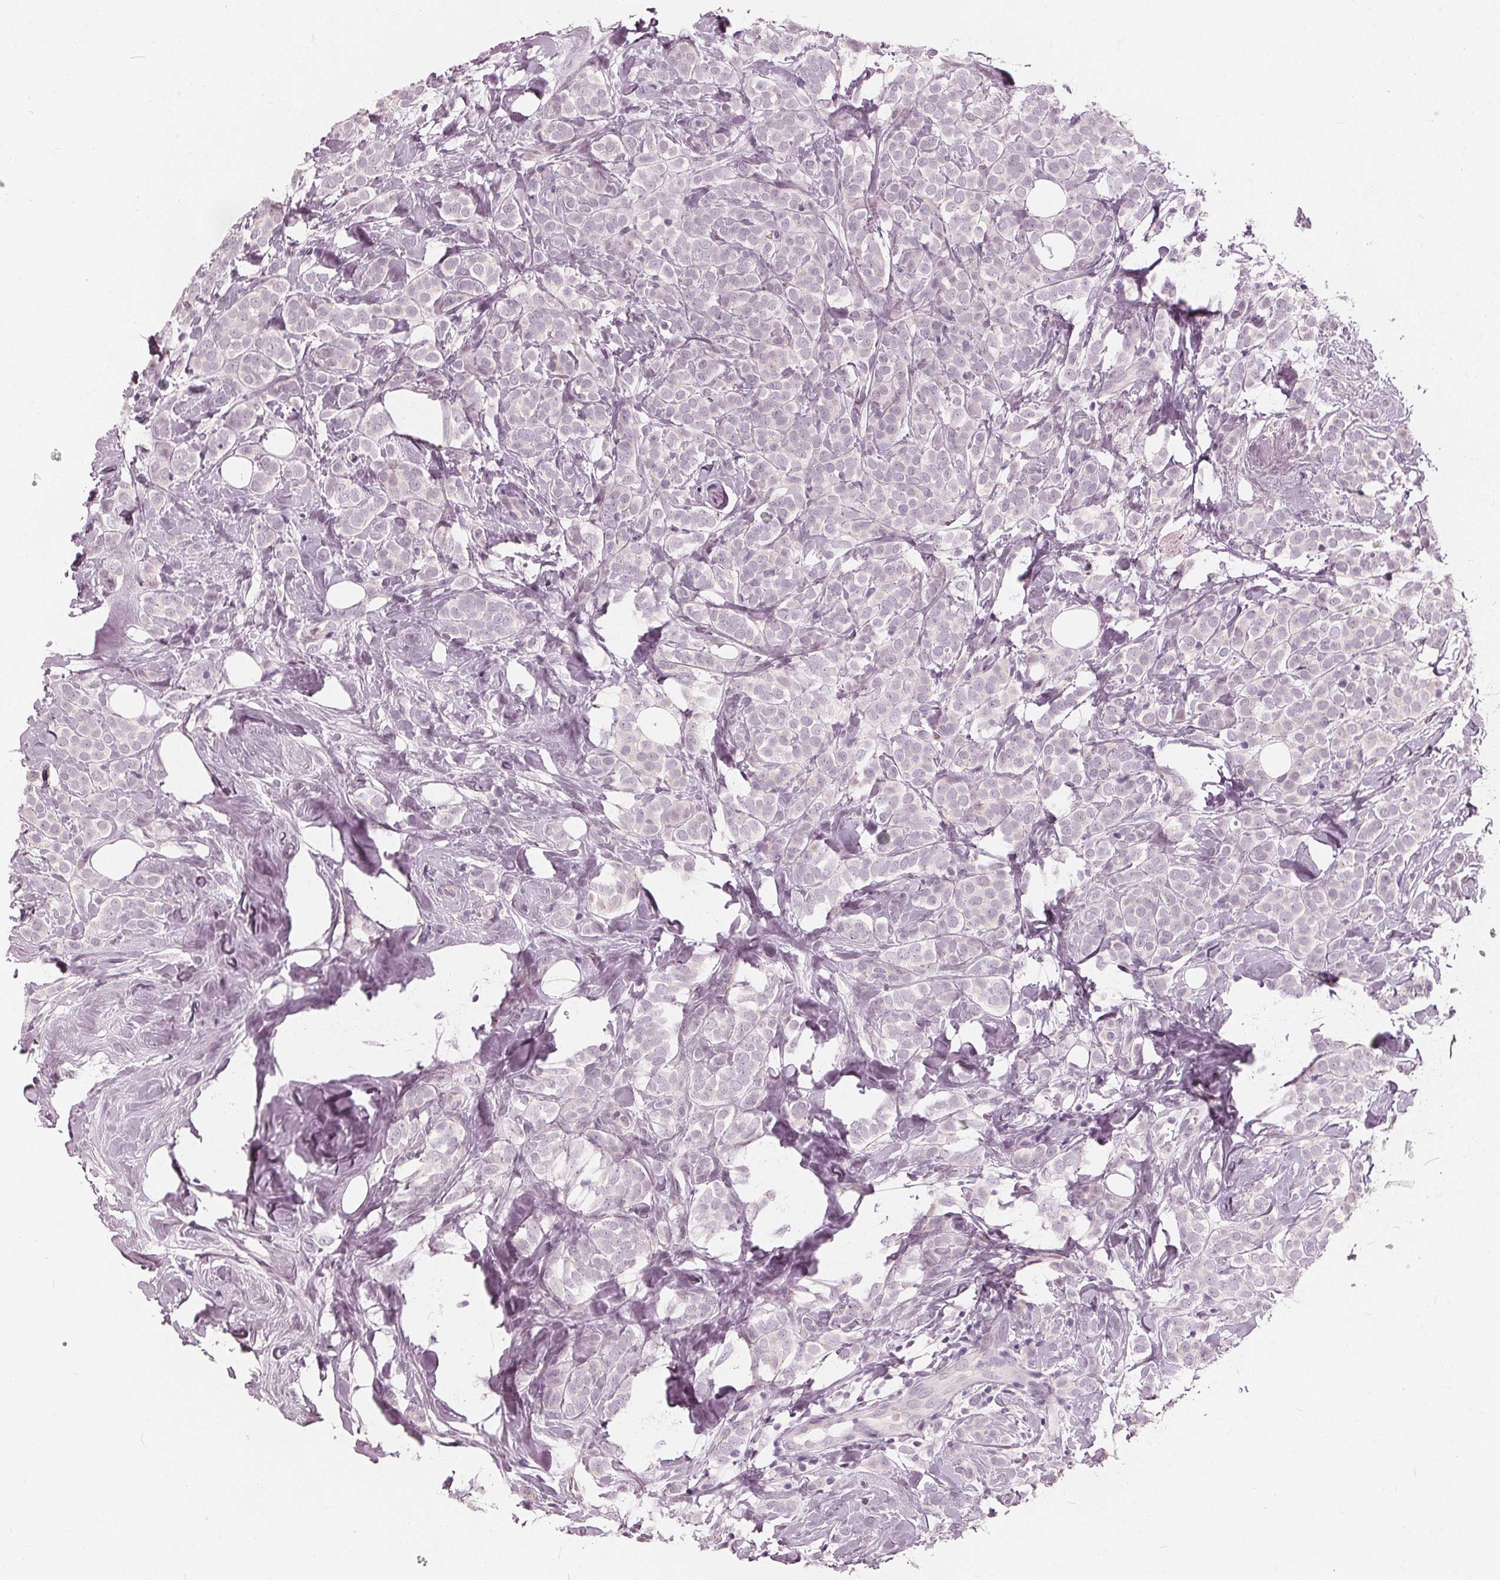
{"staining": {"intensity": "negative", "quantity": "none", "location": "none"}, "tissue": "breast cancer", "cell_type": "Tumor cells", "image_type": "cancer", "snomed": [{"axis": "morphology", "description": "Lobular carcinoma"}, {"axis": "topography", "description": "Breast"}], "caption": "IHC image of neoplastic tissue: breast cancer stained with DAB (3,3'-diaminobenzidine) shows no significant protein positivity in tumor cells.", "gene": "SAT2", "patient": {"sex": "female", "age": 49}}